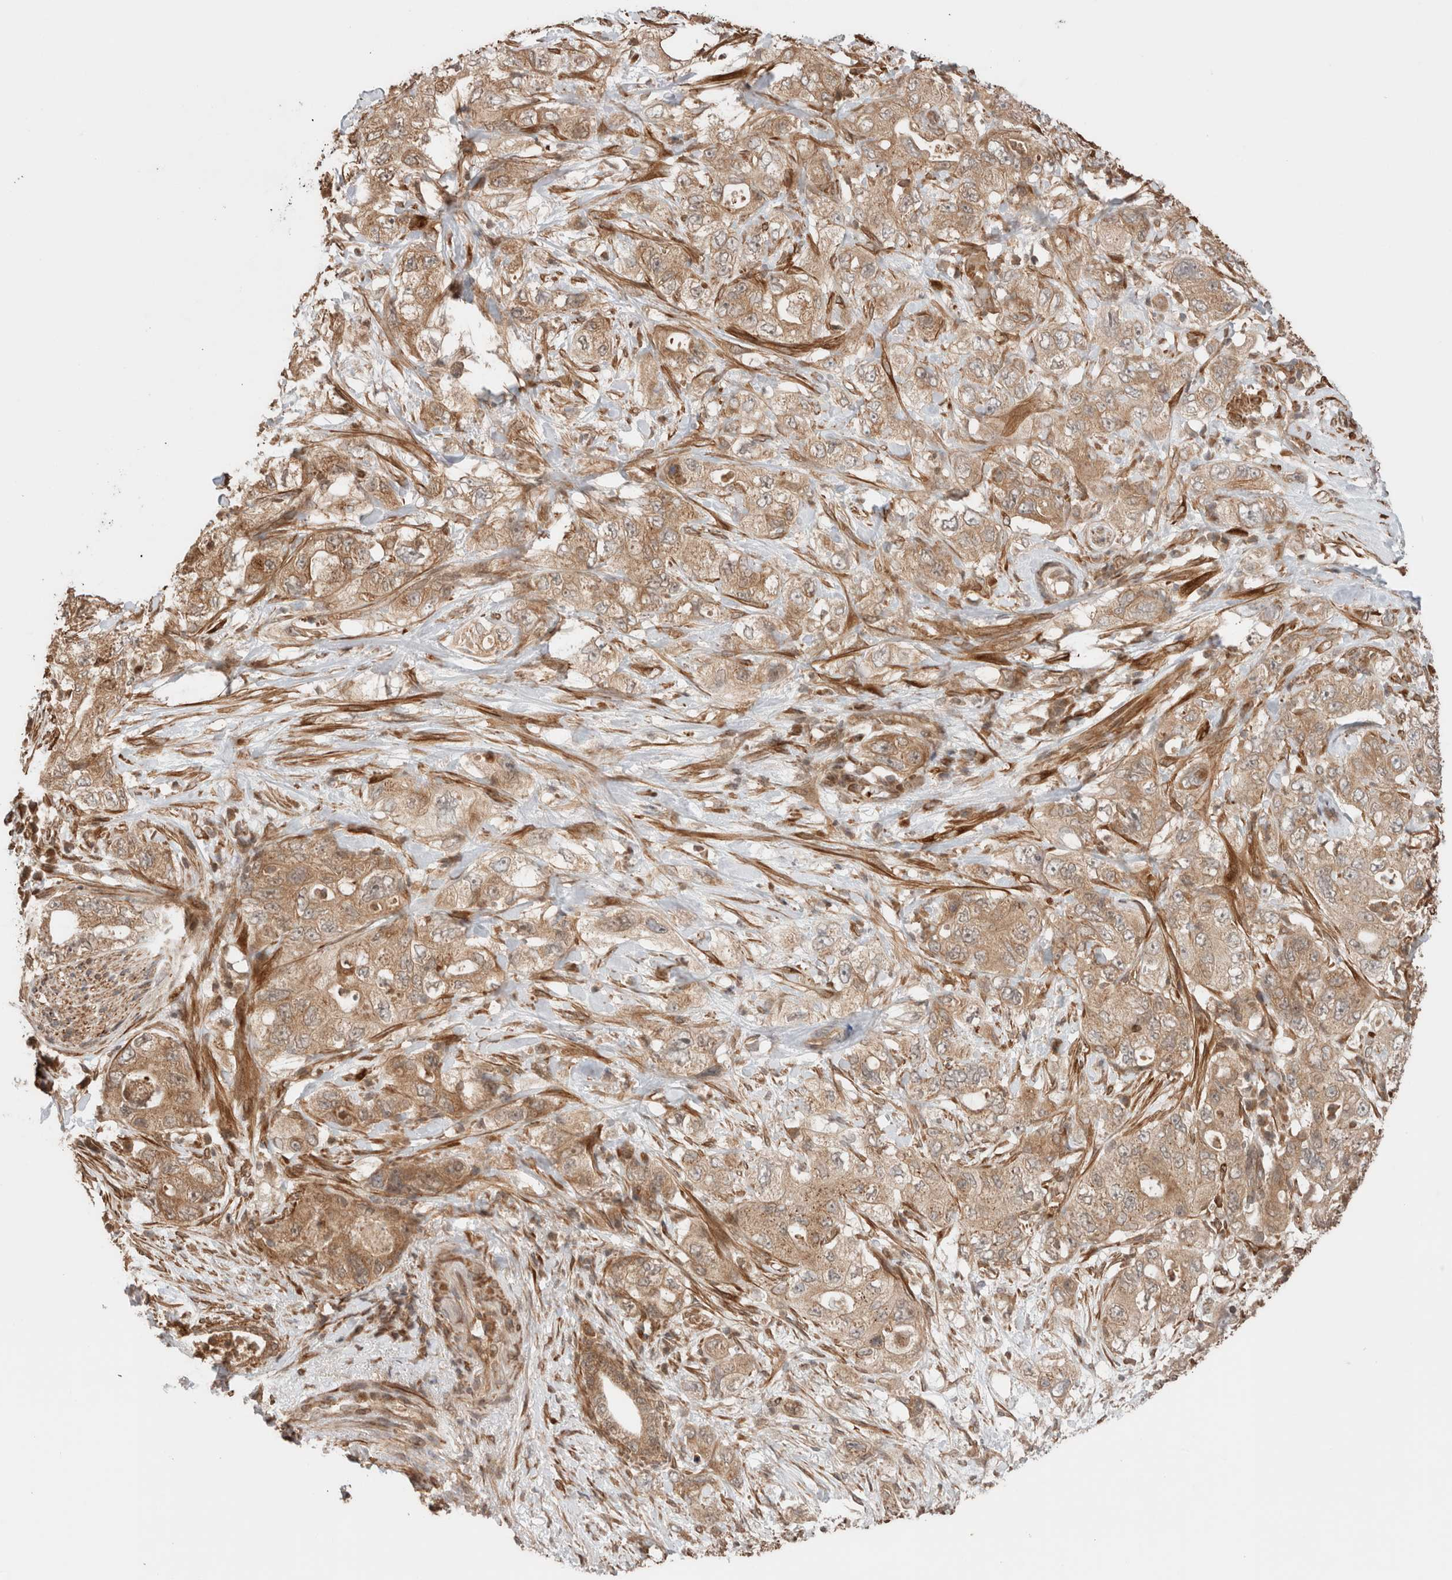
{"staining": {"intensity": "weak", "quantity": ">75%", "location": "cytoplasmic/membranous"}, "tissue": "pancreatic cancer", "cell_type": "Tumor cells", "image_type": "cancer", "snomed": [{"axis": "morphology", "description": "Adenocarcinoma, NOS"}, {"axis": "topography", "description": "Pancreas"}], "caption": "Pancreatic cancer tissue shows weak cytoplasmic/membranous expression in approximately >75% of tumor cells", "gene": "ZNF649", "patient": {"sex": "female", "age": 73}}